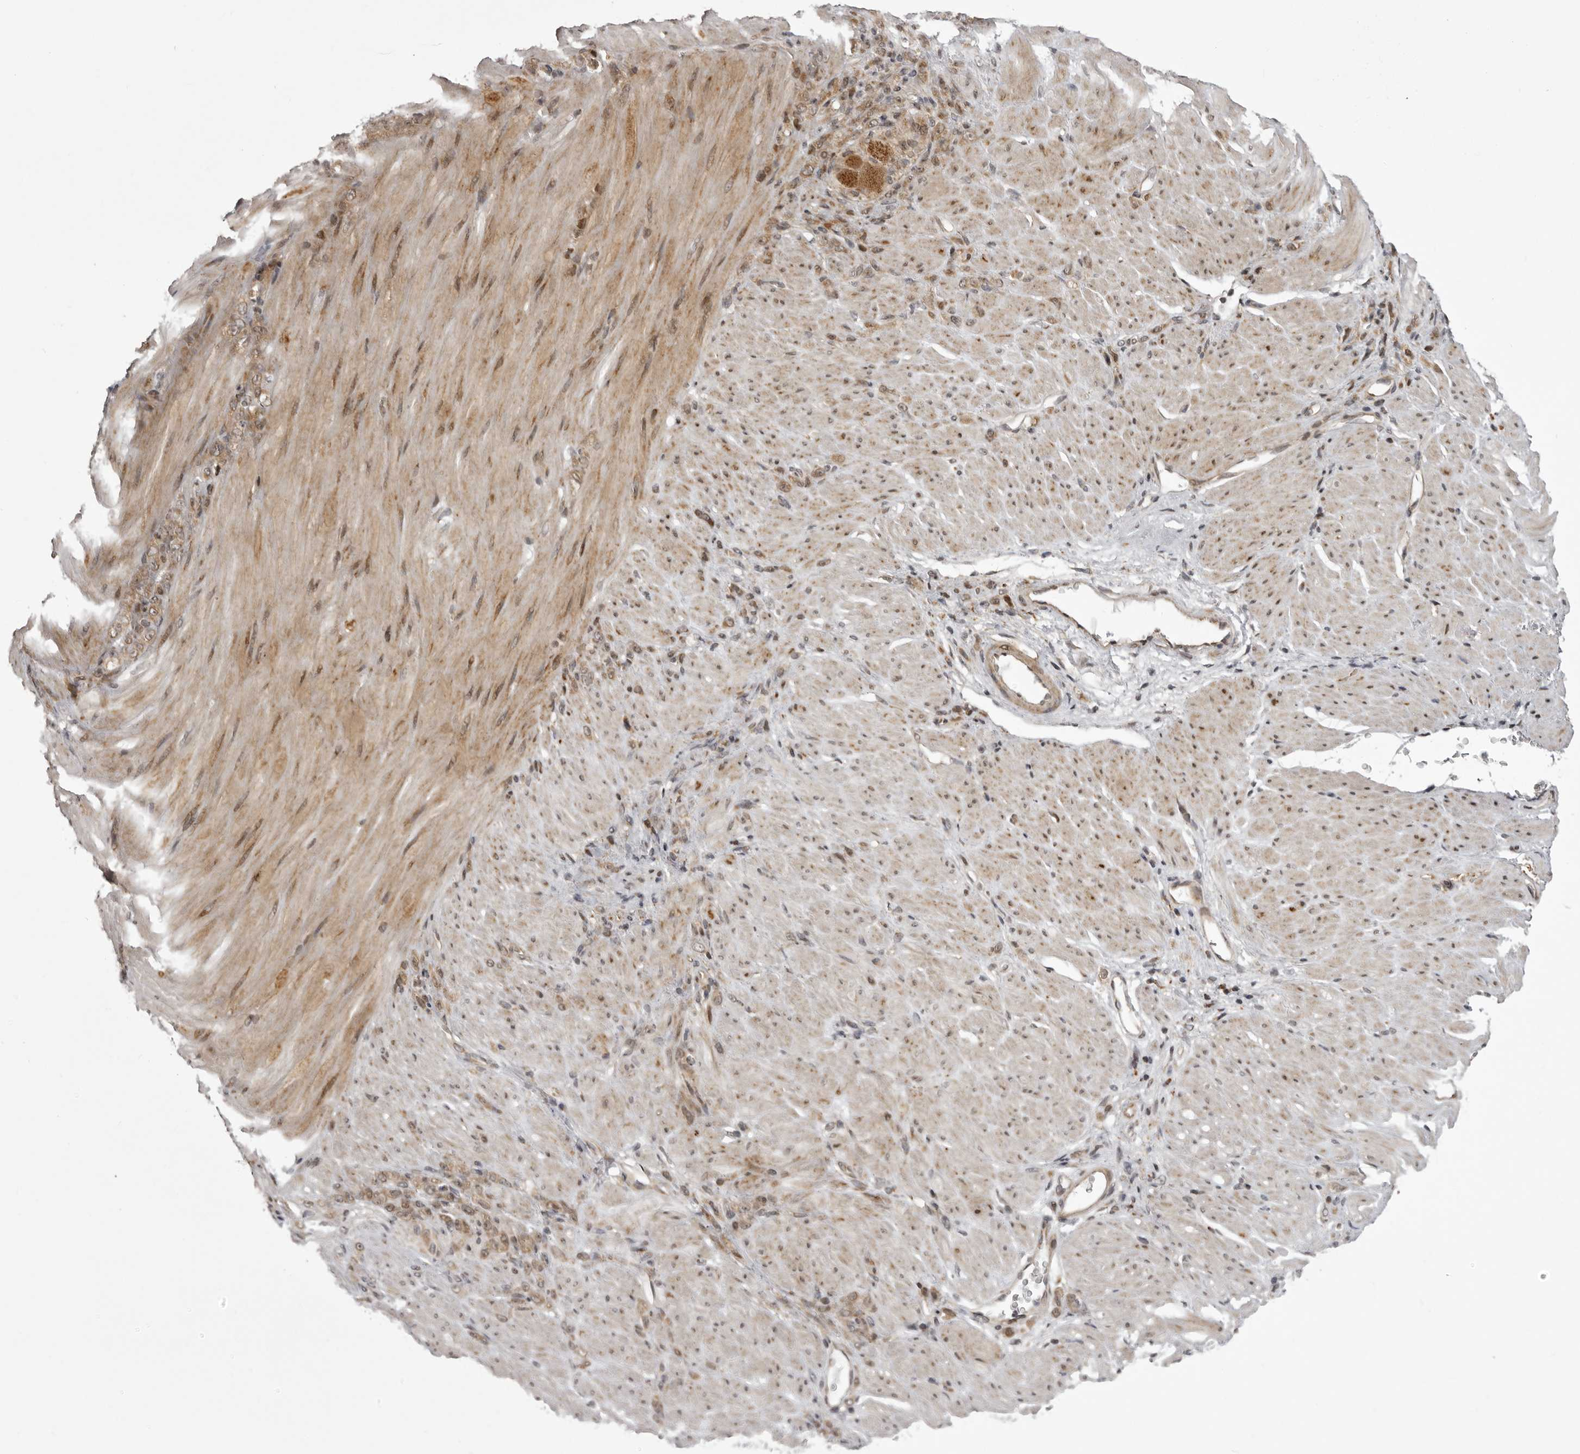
{"staining": {"intensity": "weak", "quantity": "25%-75%", "location": "cytoplasmic/membranous"}, "tissue": "stomach cancer", "cell_type": "Tumor cells", "image_type": "cancer", "snomed": [{"axis": "morphology", "description": "Normal tissue, NOS"}, {"axis": "morphology", "description": "Adenocarcinoma, NOS"}, {"axis": "topography", "description": "Stomach"}], "caption": "This image shows immunohistochemistry staining of stomach cancer (adenocarcinoma), with low weak cytoplasmic/membranous expression in about 25%-75% of tumor cells.", "gene": "C1orf109", "patient": {"sex": "male", "age": 82}}